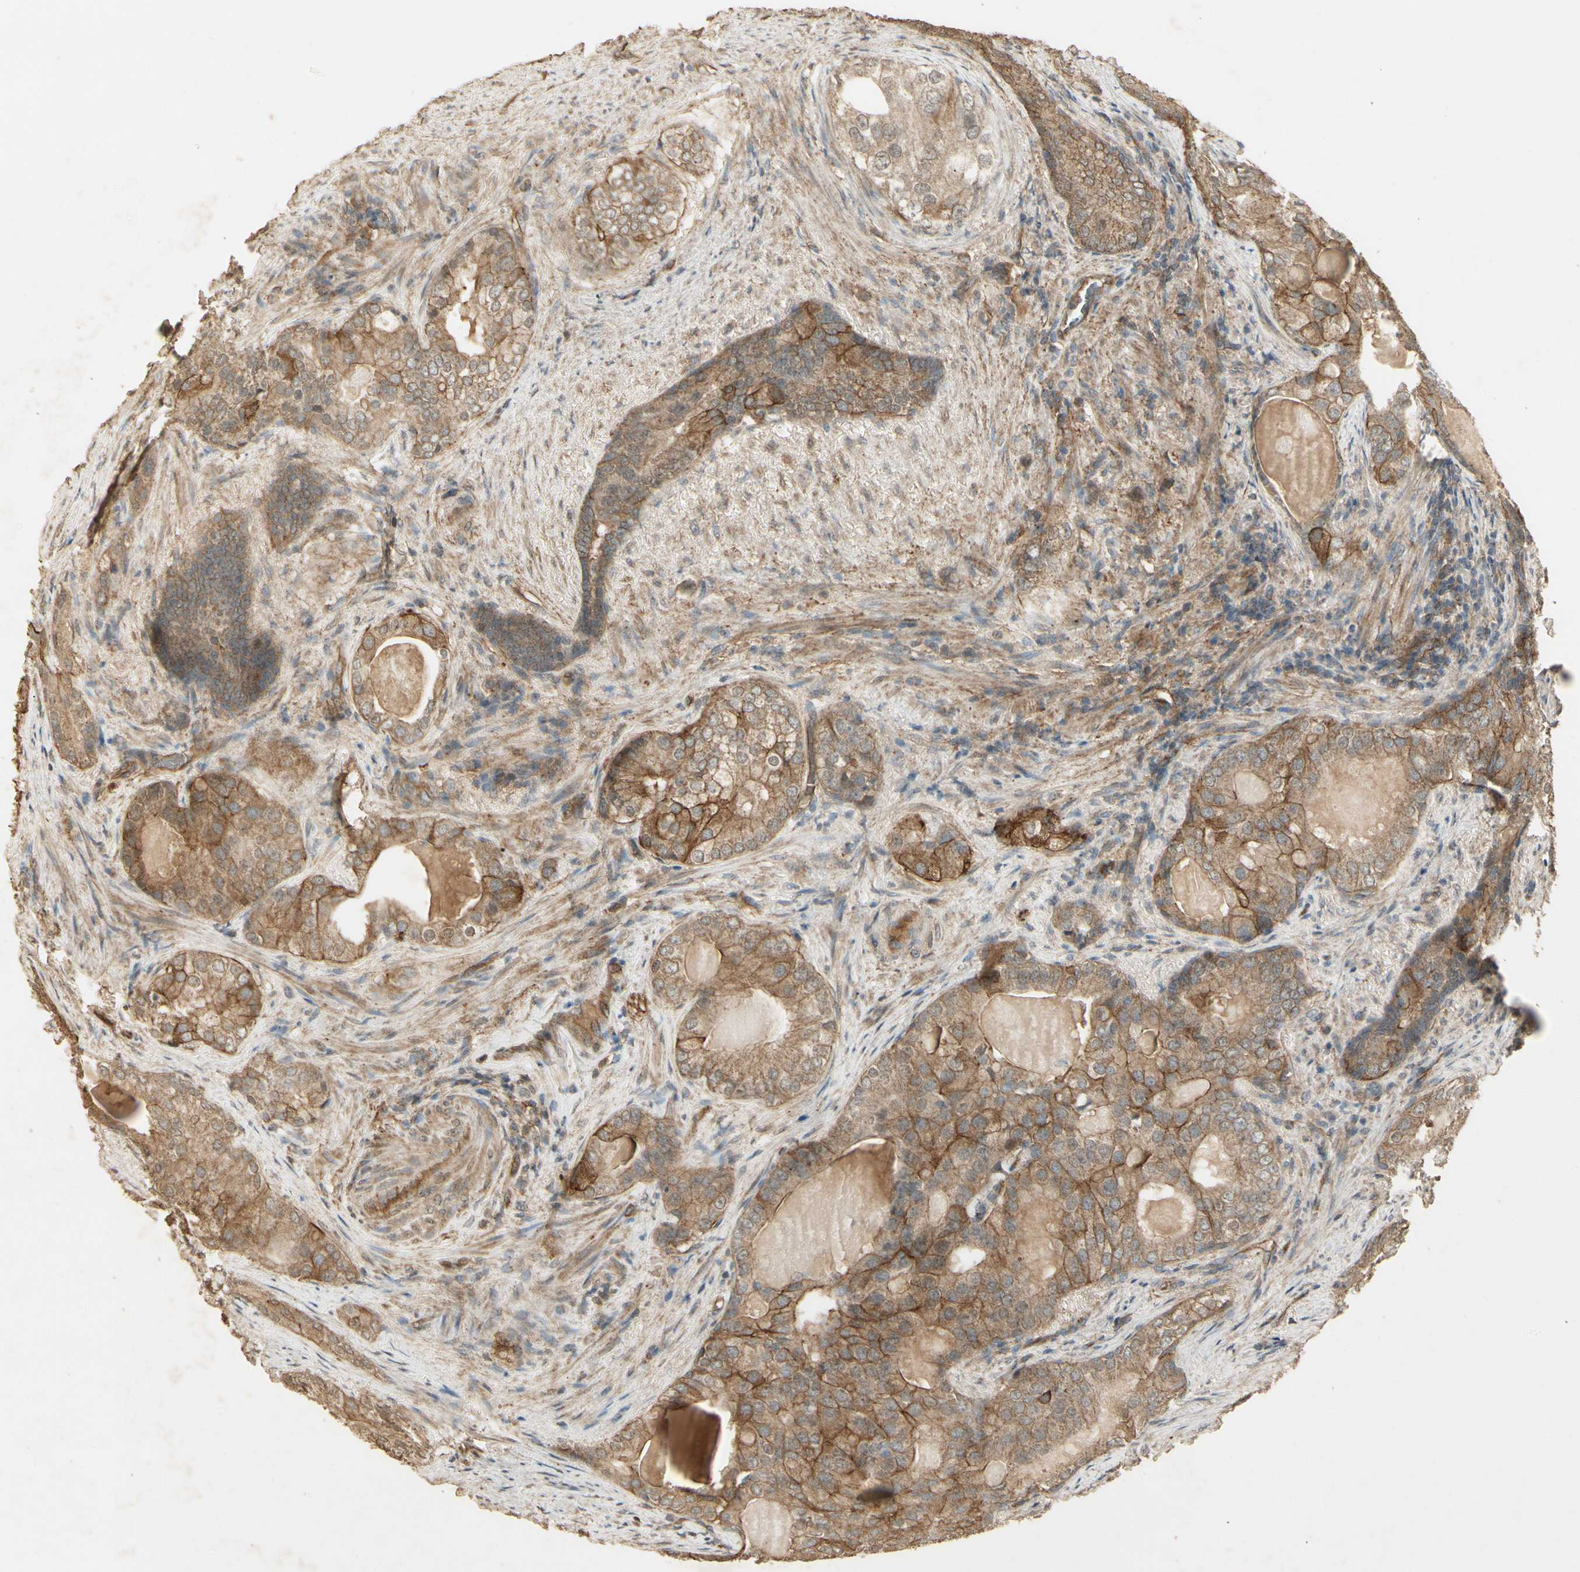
{"staining": {"intensity": "moderate", "quantity": ">75%", "location": "cytoplasmic/membranous"}, "tissue": "prostate cancer", "cell_type": "Tumor cells", "image_type": "cancer", "snomed": [{"axis": "morphology", "description": "Adenocarcinoma, High grade"}, {"axis": "topography", "description": "Prostate"}], "caption": "A photomicrograph of prostate adenocarcinoma (high-grade) stained for a protein exhibits moderate cytoplasmic/membranous brown staining in tumor cells. Using DAB (3,3'-diaminobenzidine) (brown) and hematoxylin (blue) stains, captured at high magnification using brightfield microscopy.", "gene": "RNF180", "patient": {"sex": "male", "age": 66}}